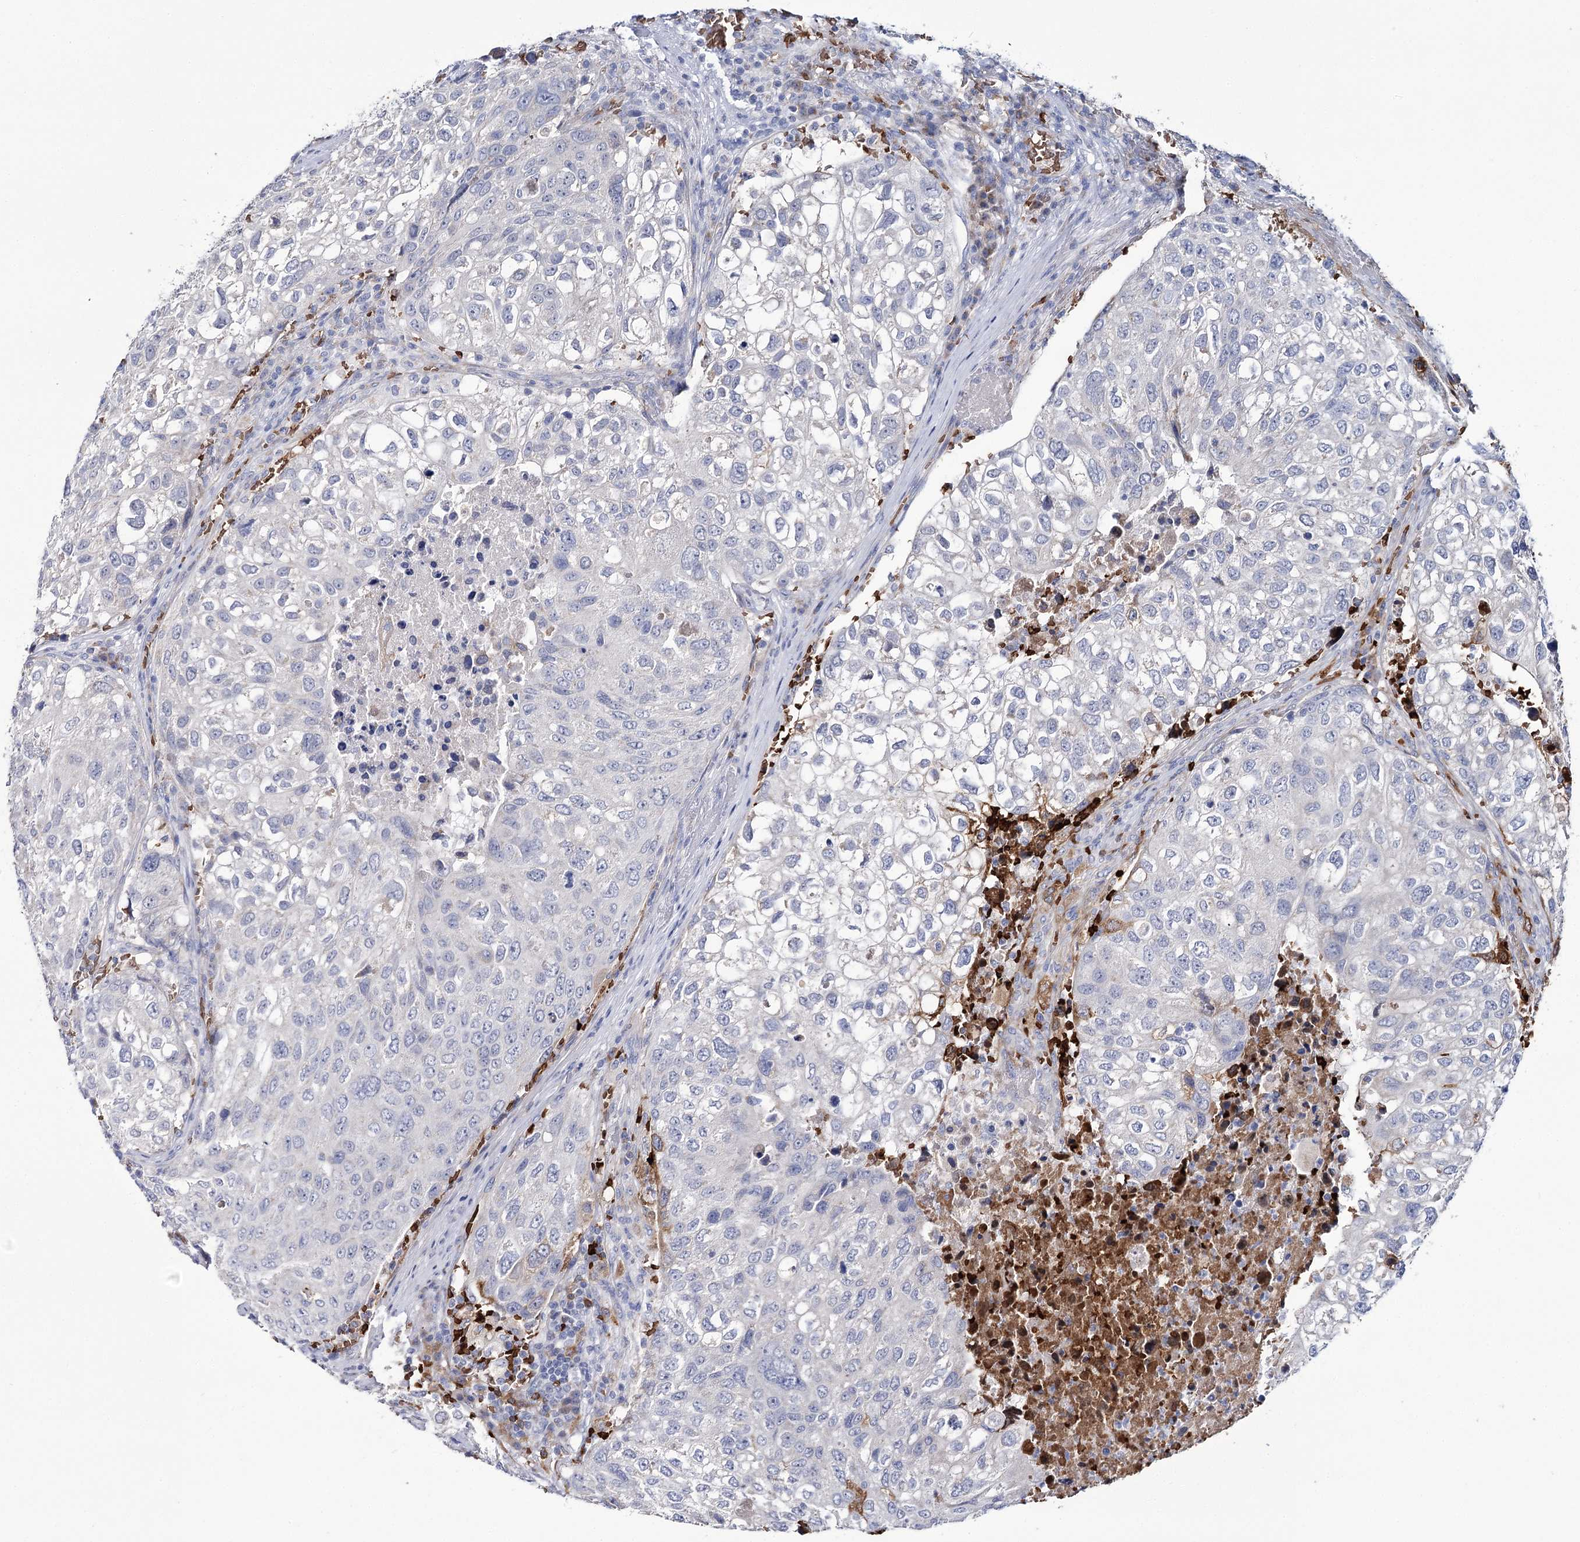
{"staining": {"intensity": "moderate", "quantity": "25%-75%", "location": "cytoplasmic/membranous,nuclear"}, "tissue": "urothelial cancer", "cell_type": "Tumor cells", "image_type": "cancer", "snomed": [{"axis": "morphology", "description": "Urothelial carcinoma, High grade"}, {"axis": "topography", "description": "Lymph node"}, {"axis": "topography", "description": "Urinary bladder"}], "caption": "This histopathology image displays urothelial carcinoma (high-grade) stained with immunohistochemistry (IHC) to label a protein in brown. The cytoplasmic/membranous and nuclear of tumor cells show moderate positivity for the protein. Nuclei are counter-stained blue.", "gene": "GBF1", "patient": {"sex": "male", "age": 51}}